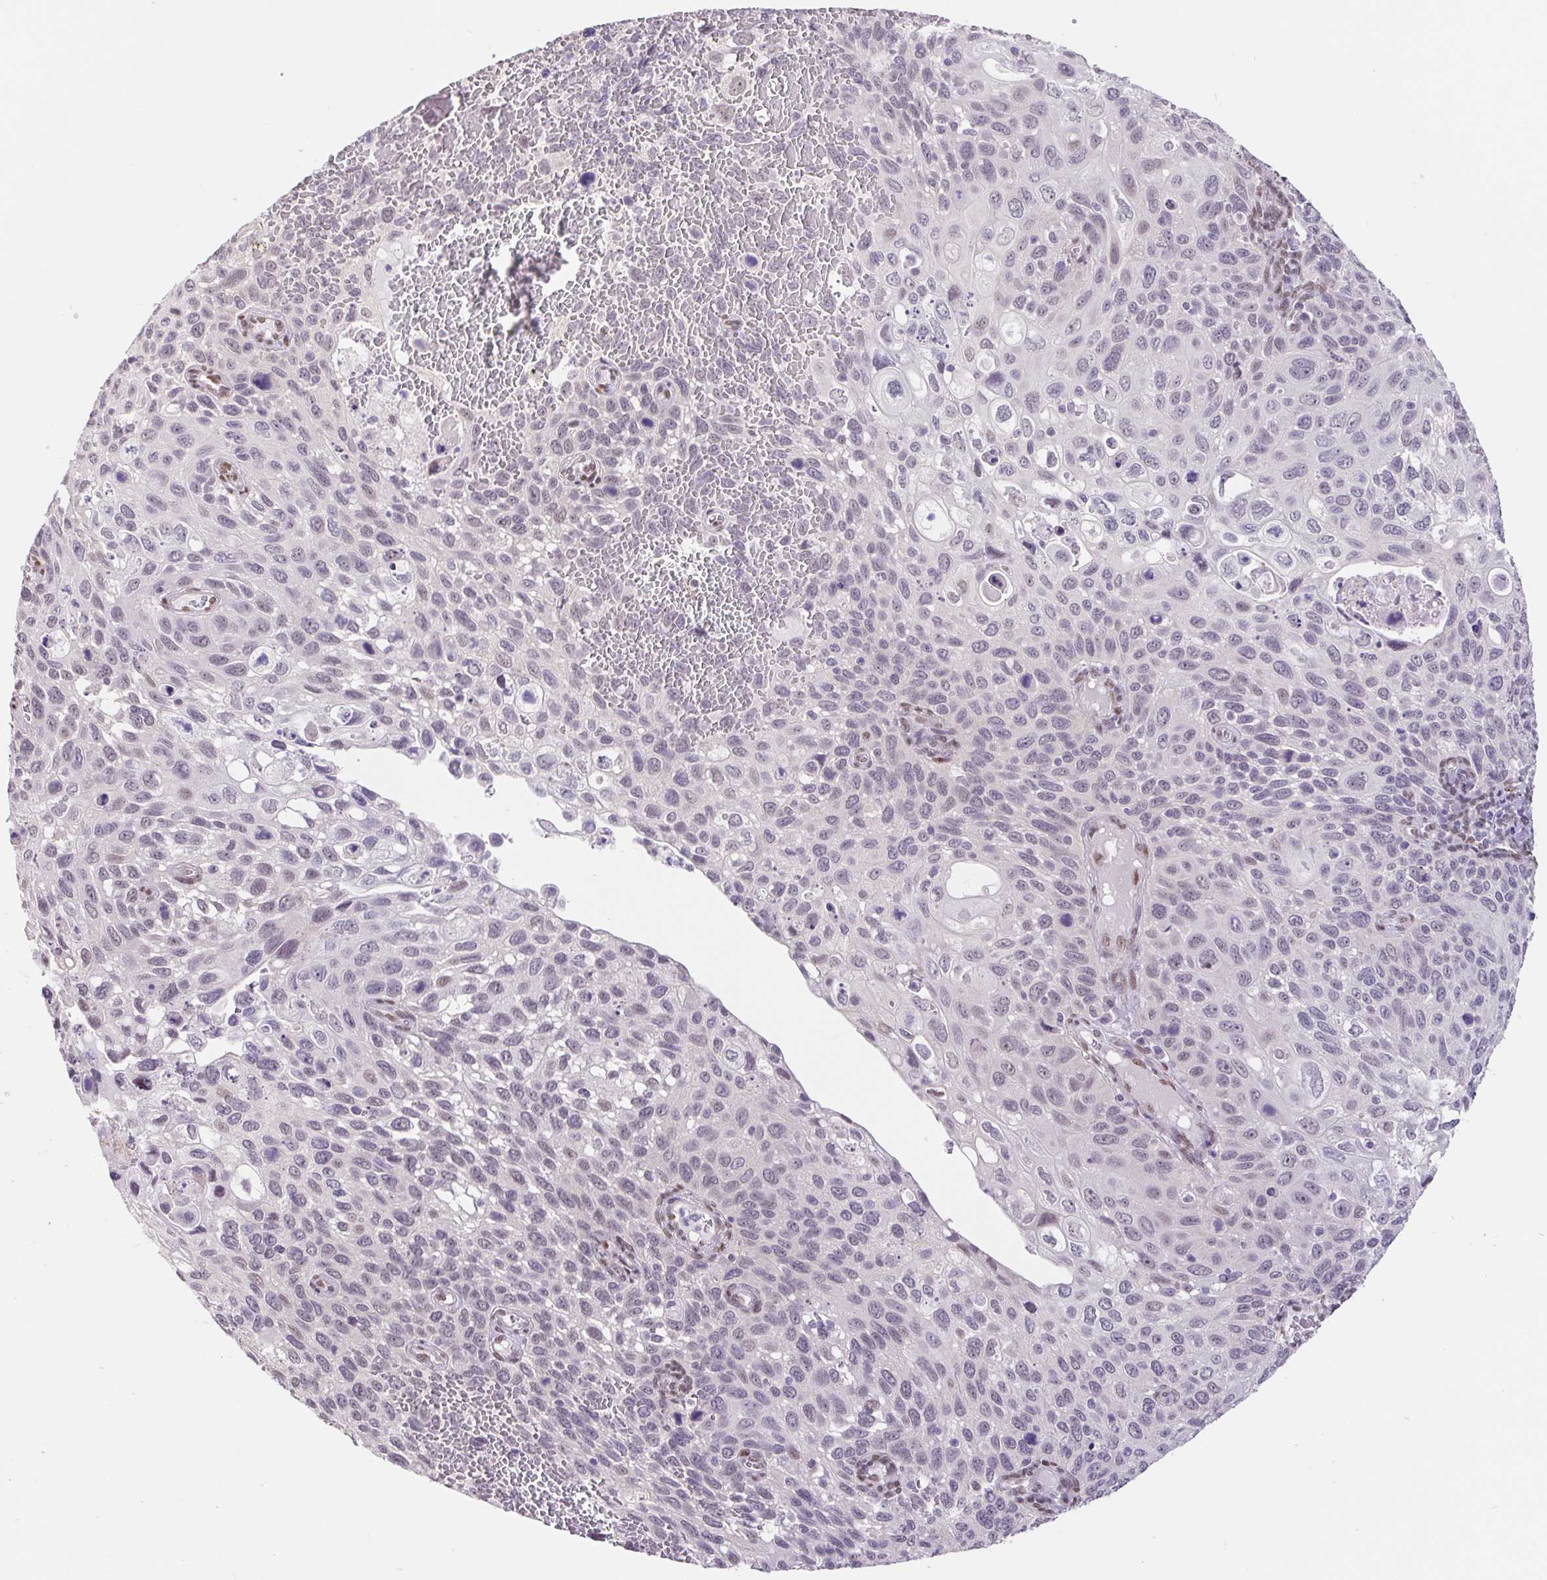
{"staining": {"intensity": "negative", "quantity": "none", "location": "none"}, "tissue": "cervical cancer", "cell_type": "Tumor cells", "image_type": "cancer", "snomed": [{"axis": "morphology", "description": "Squamous cell carcinoma, NOS"}, {"axis": "topography", "description": "Cervix"}], "caption": "Immunohistochemical staining of cervical cancer shows no significant expression in tumor cells.", "gene": "CAND1", "patient": {"sex": "female", "age": 70}}